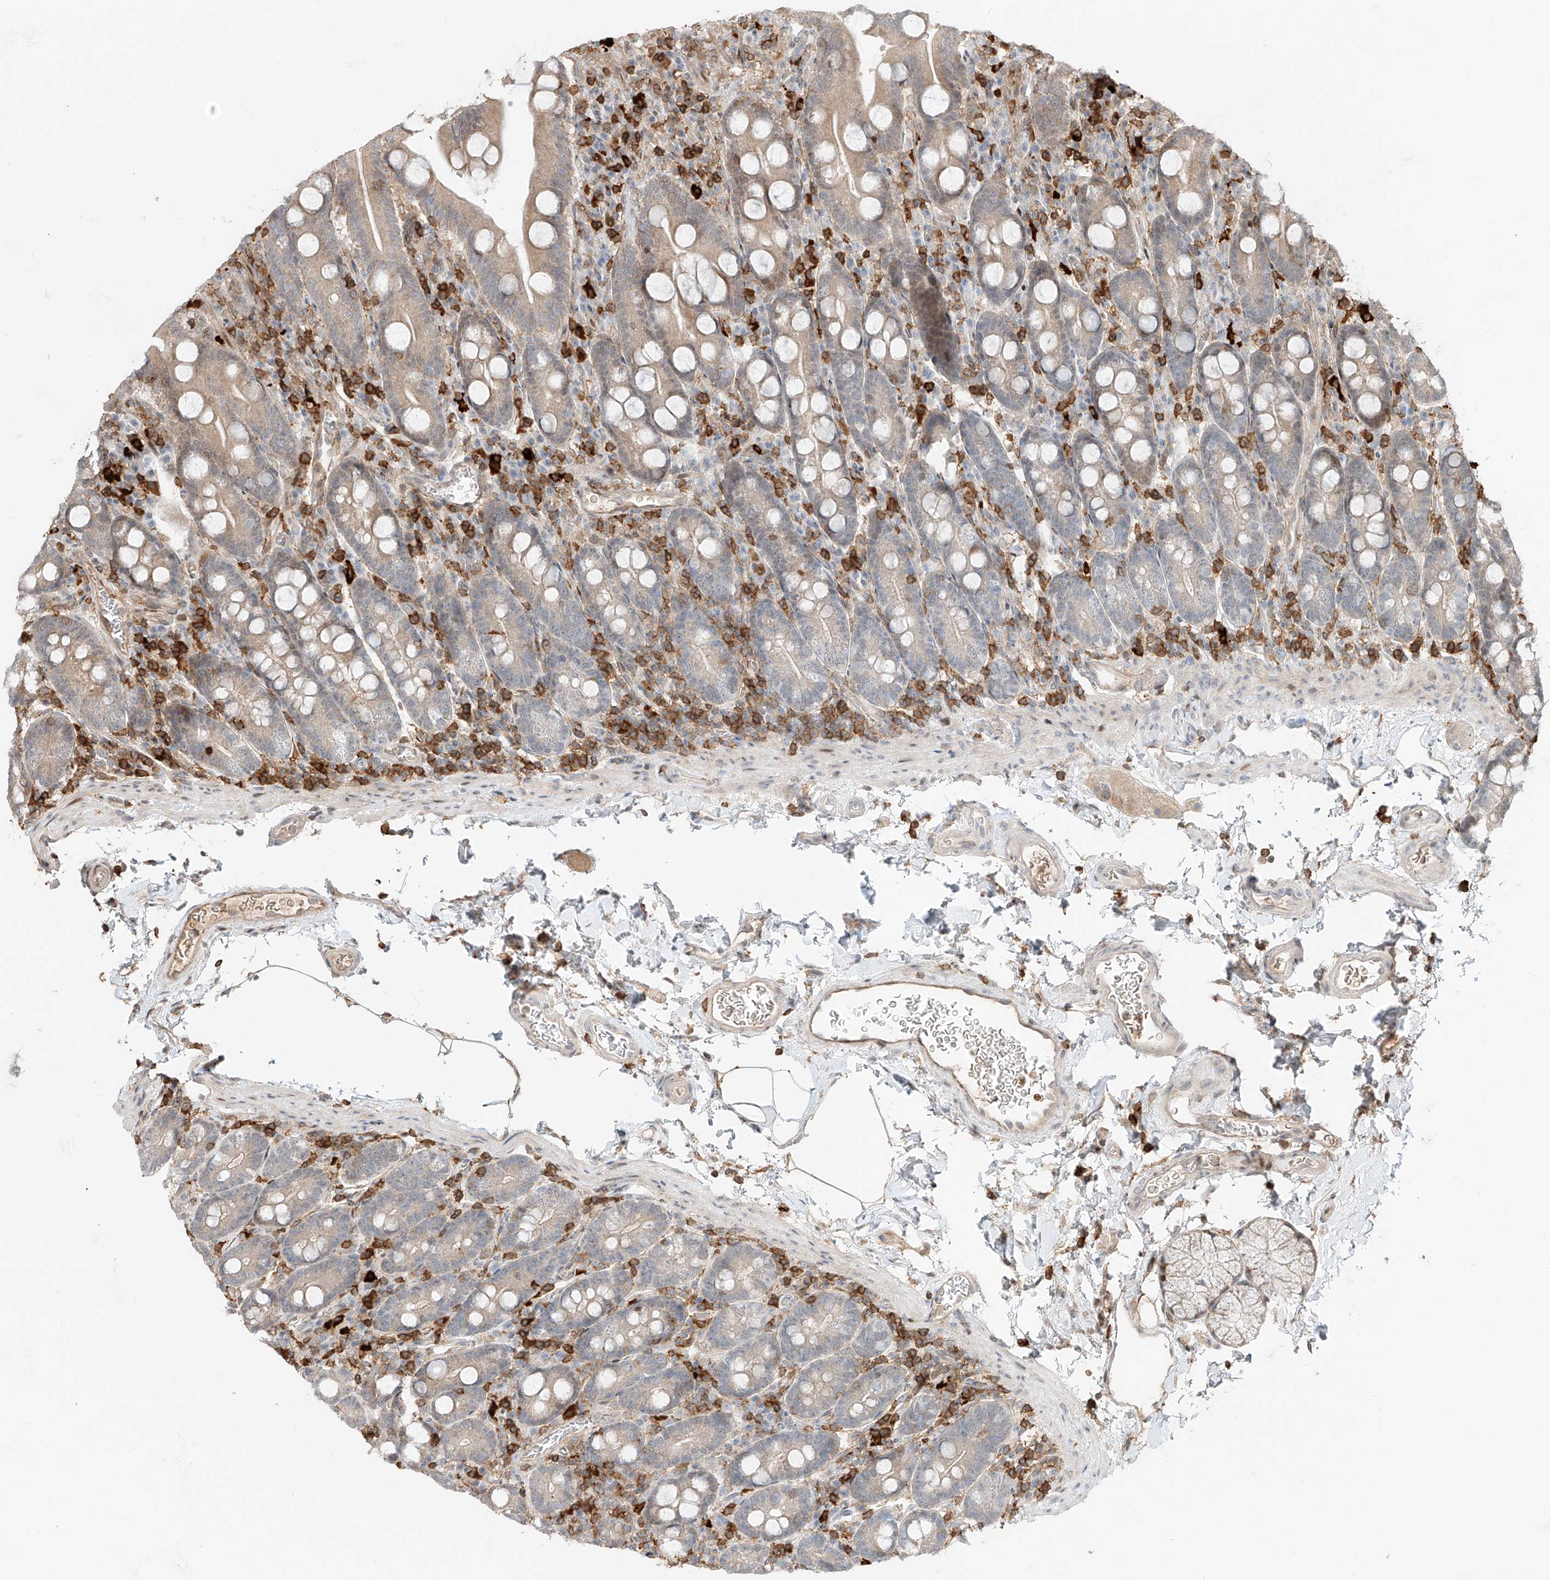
{"staining": {"intensity": "weak", "quantity": "25%-75%", "location": "cytoplasmic/membranous"}, "tissue": "duodenum", "cell_type": "Glandular cells", "image_type": "normal", "snomed": [{"axis": "morphology", "description": "Normal tissue, NOS"}, {"axis": "topography", "description": "Duodenum"}], "caption": "IHC of normal duodenum shows low levels of weak cytoplasmic/membranous staining in about 25%-75% of glandular cells.", "gene": "CEP162", "patient": {"sex": "male", "age": 35}}